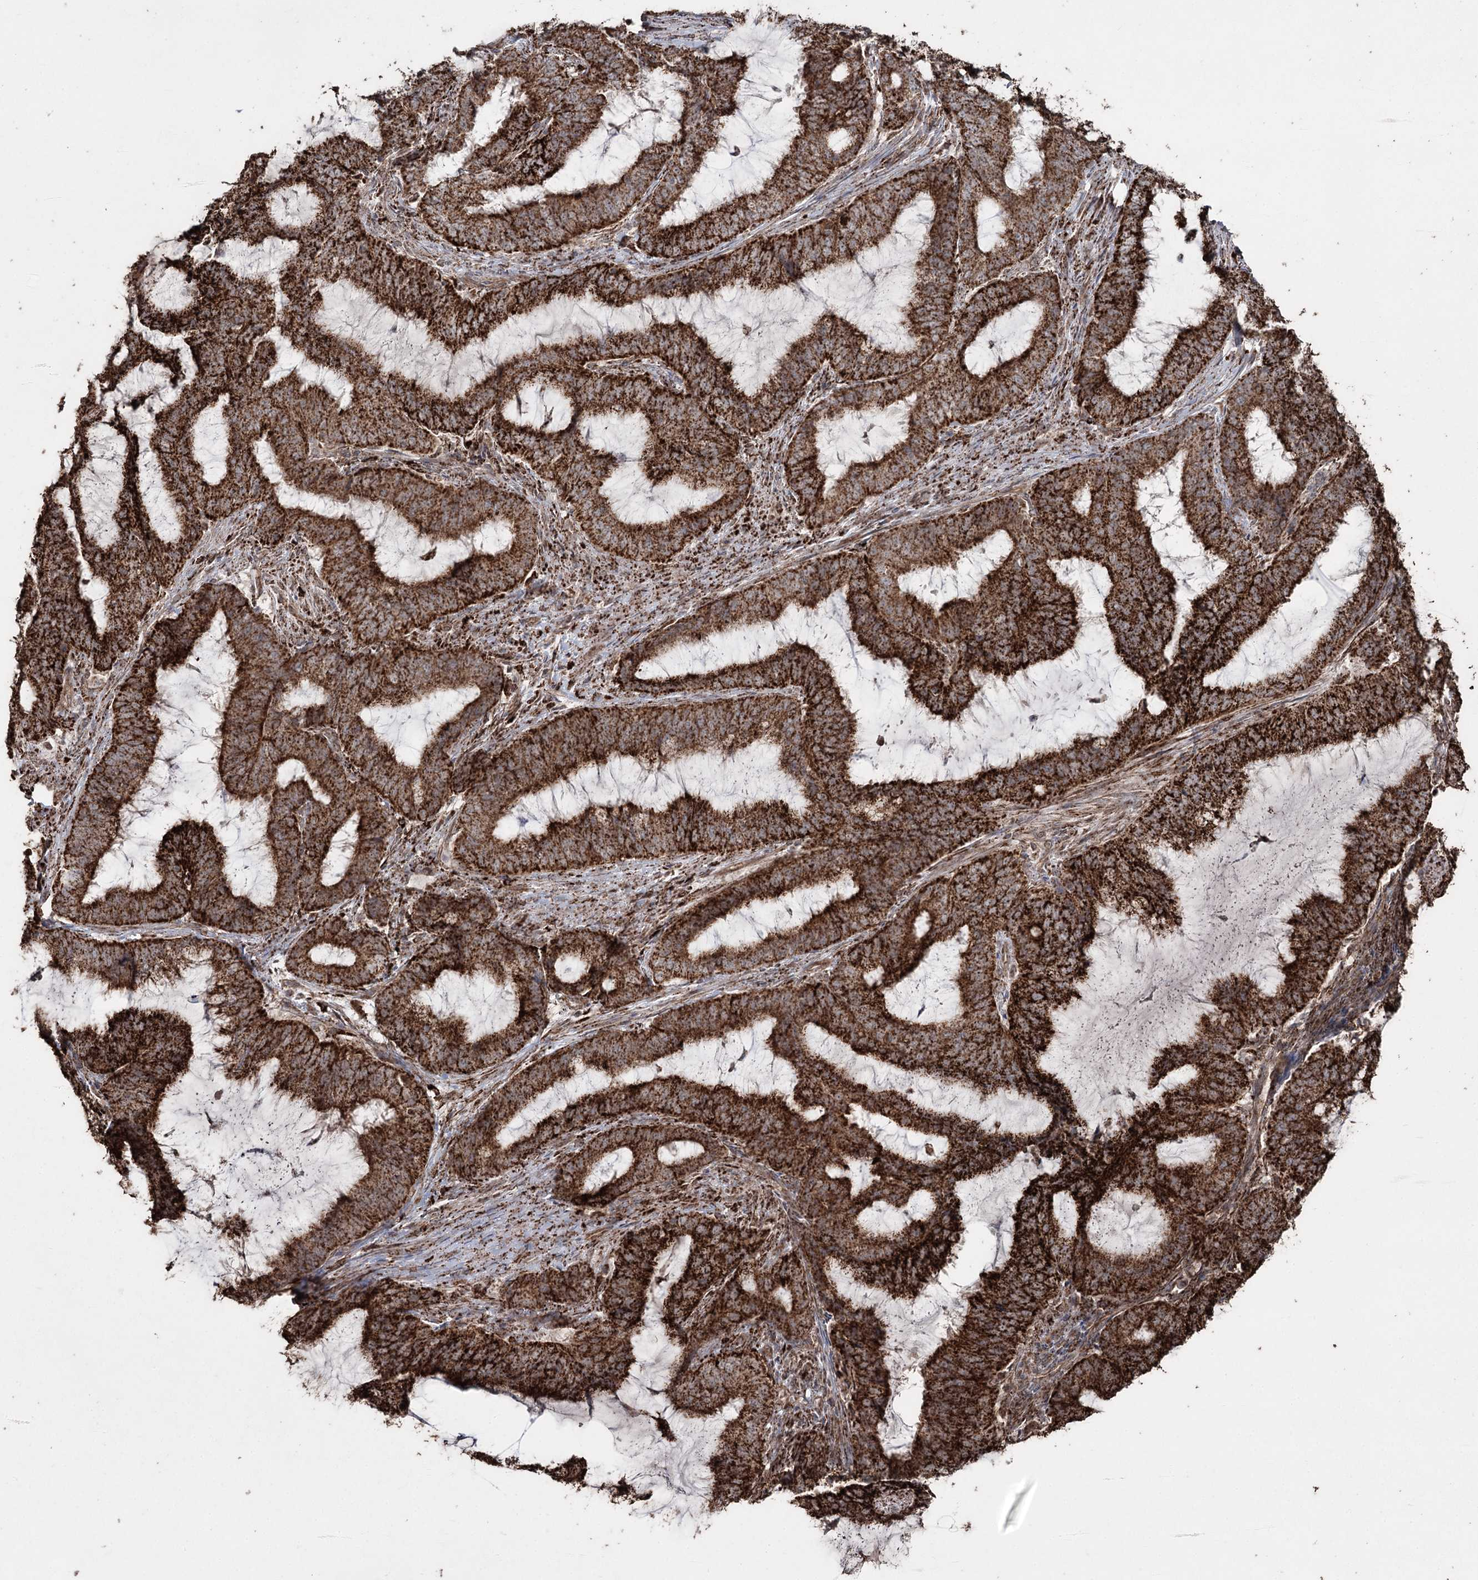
{"staining": {"intensity": "strong", "quantity": ">75%", "location": "cytoplasmic/membranous"}, "tissue": "endometrial cancer", "cell_type": "Tumor cells", "image_type": "cancer", "snomed": [{"axis": "morphology", "description": "Adenocarcinoma, NOS"}, {"axis": "topography", "description": "Endometrium"}], "caption": "Protein analysis of endometrial adenocarcinoma tissue exhibits strong cytoplasmic/membranous positivity in approximately >75% of tumor cells.", "gene": "SLF2", "patient": {"sex": "female", "age": 51}}